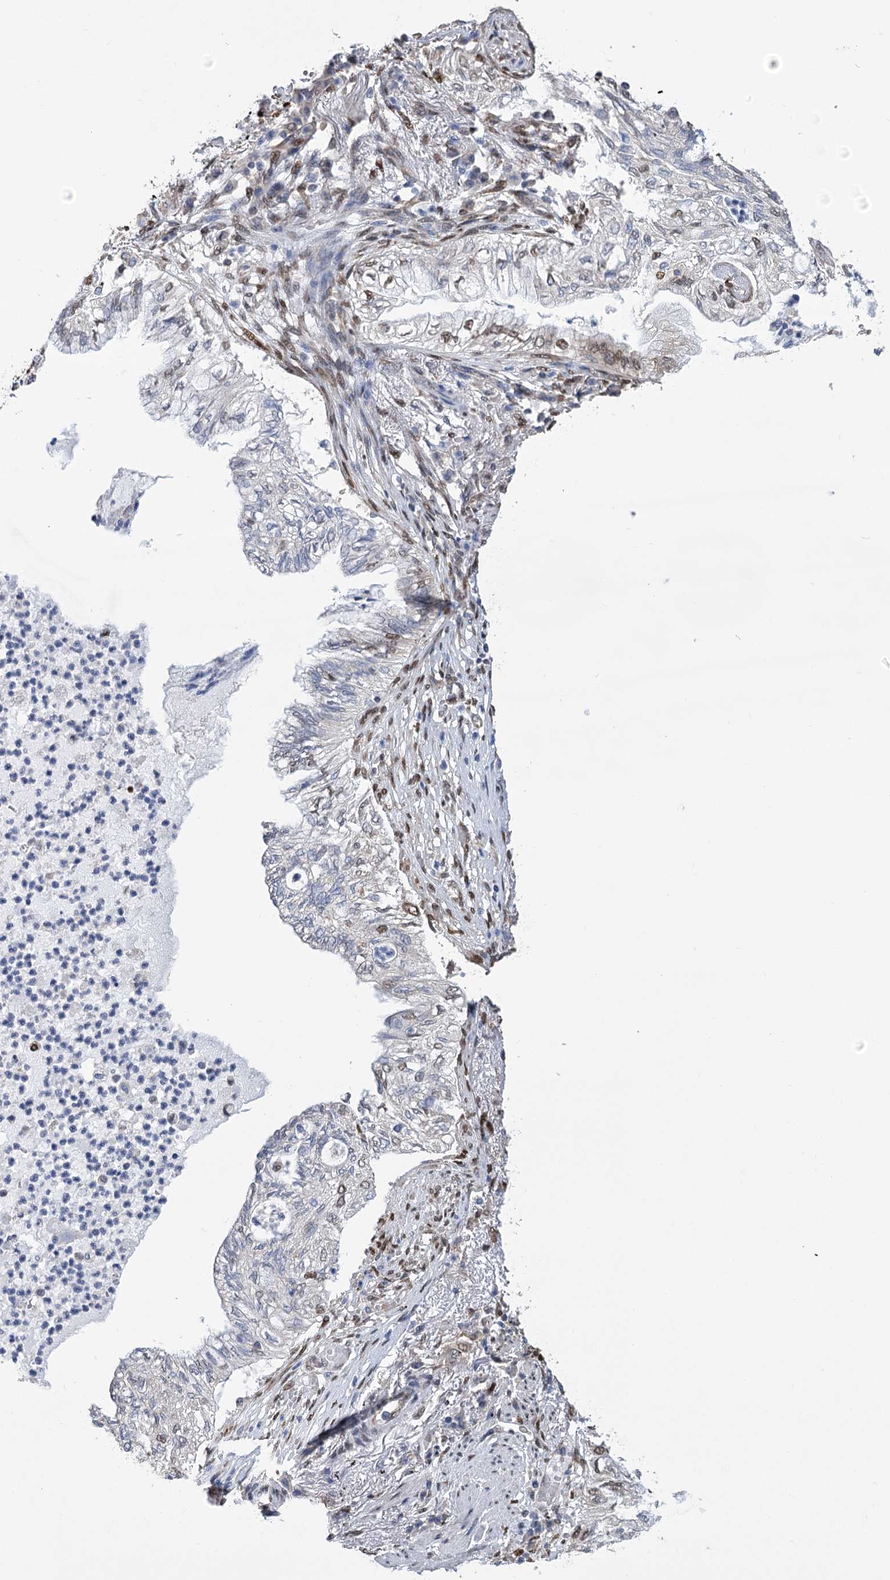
{"staining": {"intensity": "moderate", "quantity": "<25%", "location": "nuclear"}, "tissue": "lung cancer", "cell_type": "Tumor cells", "image_type": "cancer", "snomed": [{"axis": "morphology", "description": "Adenocarcinoma, NOS"}, {"axis": "topography", "description": "Lung"}], "caption": "Tumor cells show low levels of moderate nuclear positivity in approximately <25% of cells in human adenocarcinoma (lung).", "gene": "NFU1", "patient": {"sex": "female", "age": 70}}